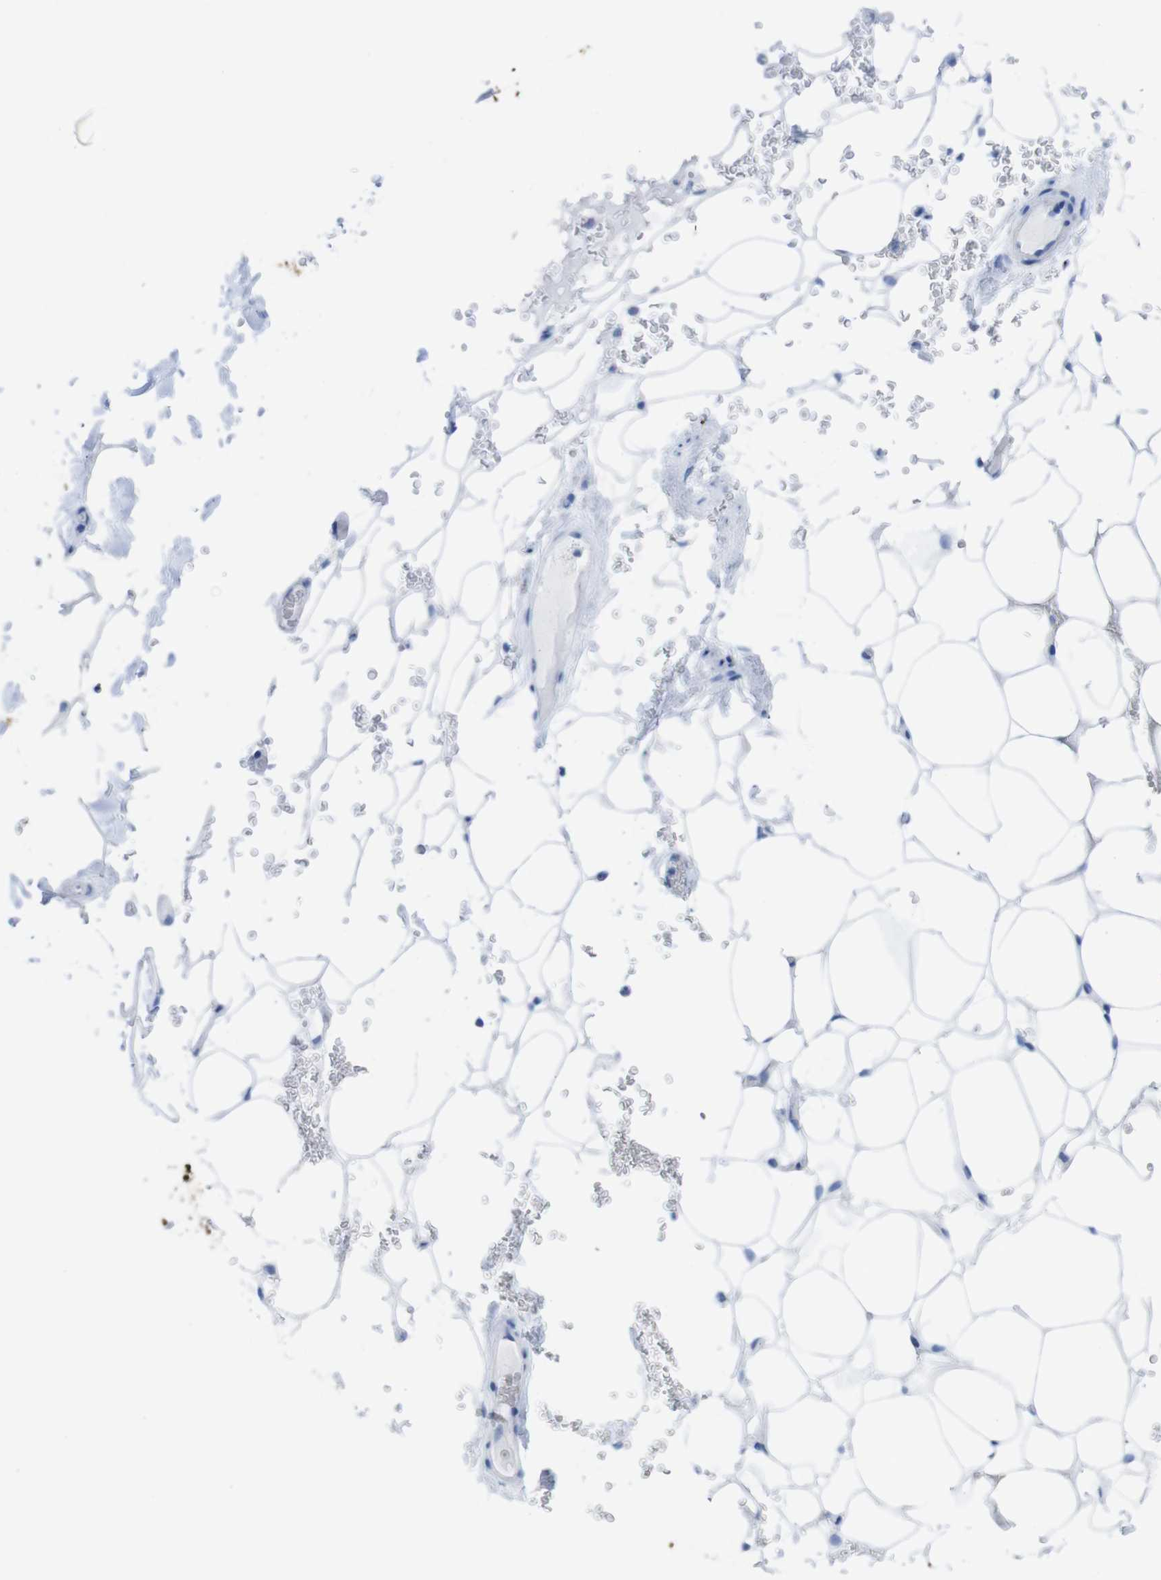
{"staining": {"intensity": "negative", "quantity": "none", "location": "none"}, "tissue": "adipose tissue", "cell_type": "Adipocytes", "image_type": "normal", "snomed": [{"axis": "morphology", "description": "Normal tissue, NOS"}, {"axis": "topography", "description": "Peripheral nerve tissue"}], "caption": "A photomicrograph of human adipose tissue is negative for staining in adipocytes.", "gene": "MYH7", "patient": {"sex": "male", "age": 70}}